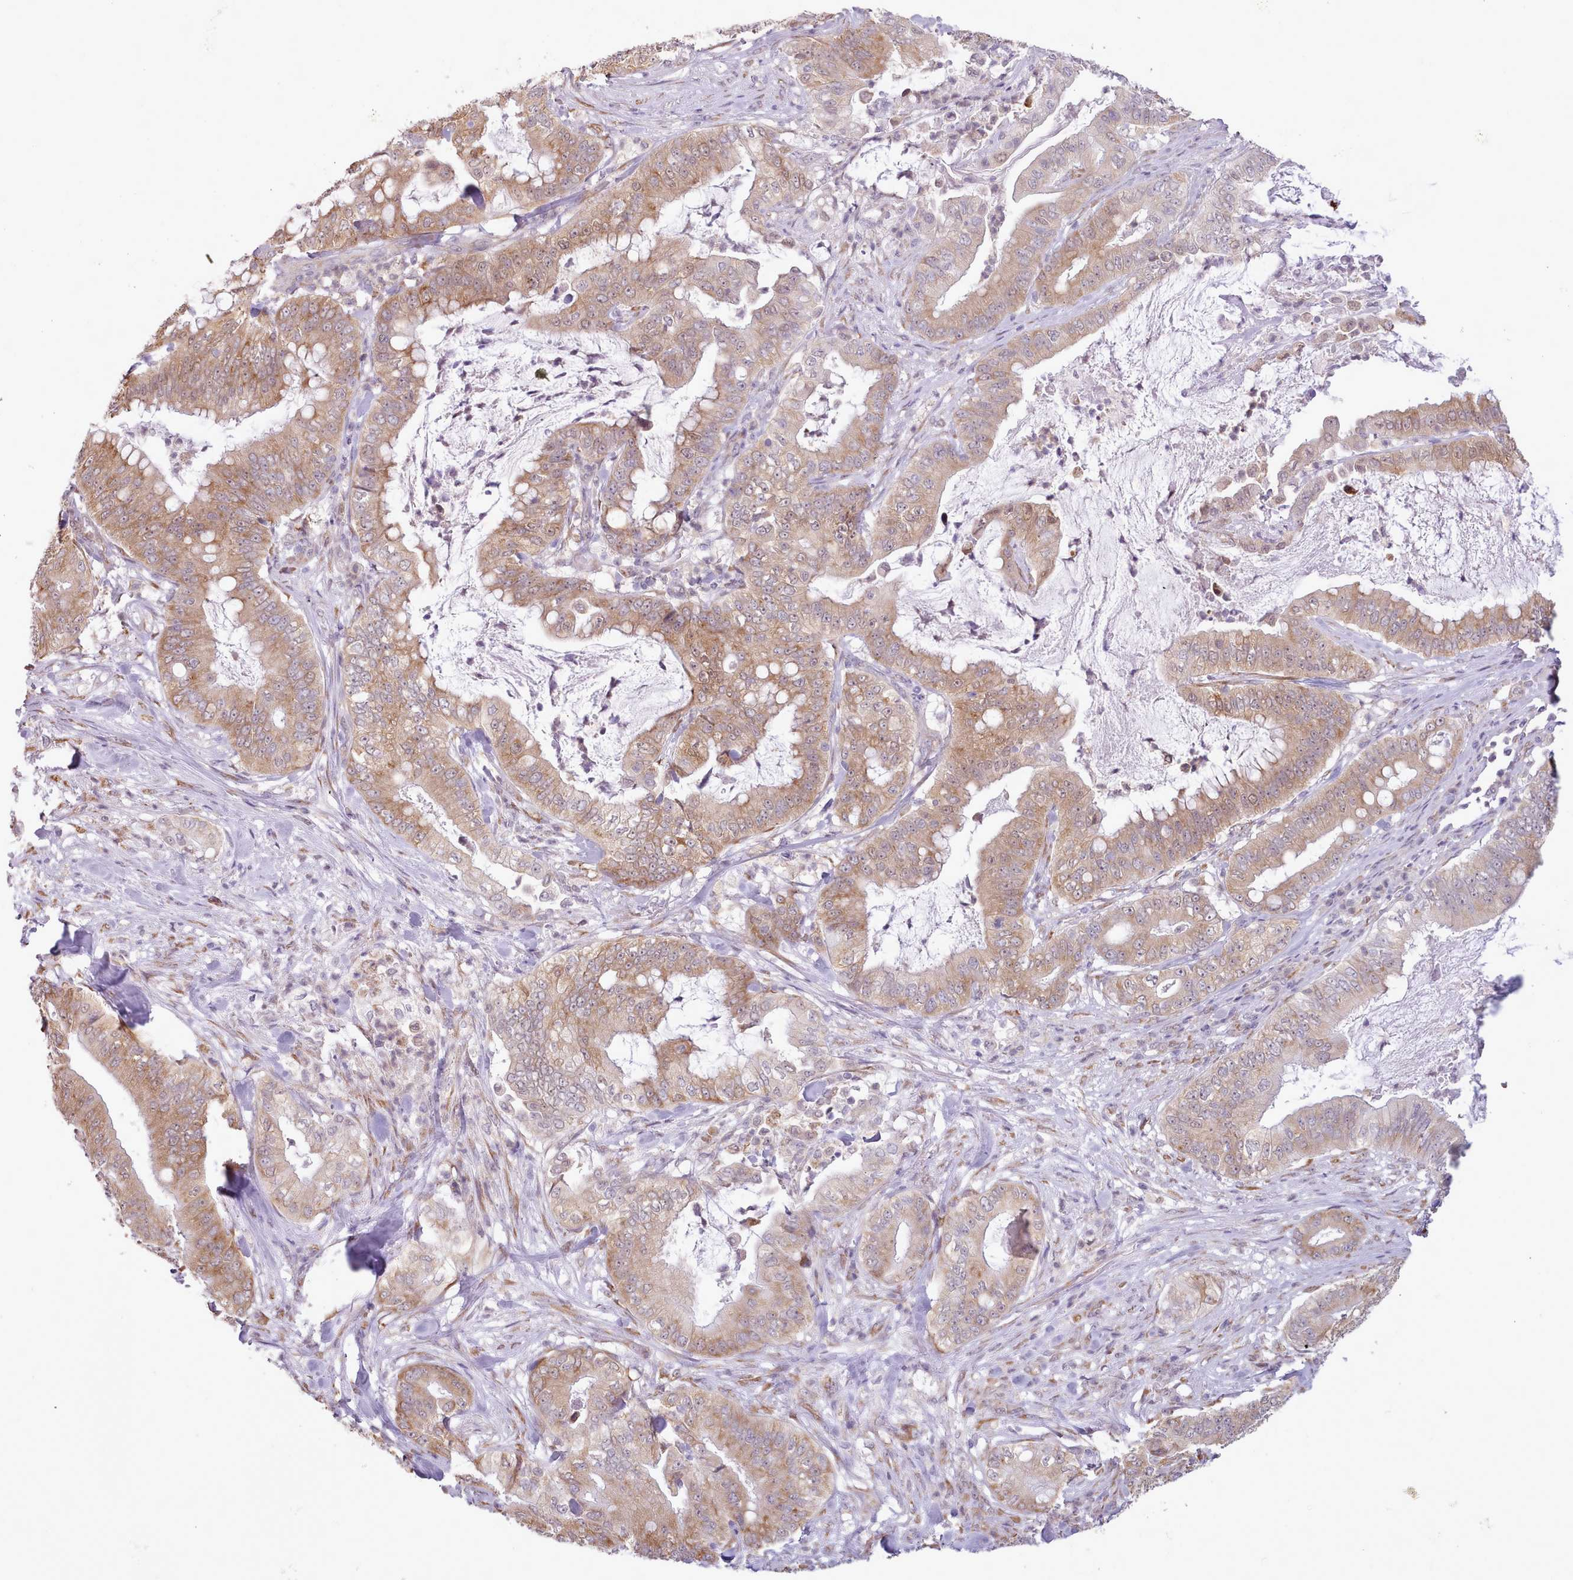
{"staining": {"intensity": "moderate", "quantity": ">75%", "location": "cytoplasmic/membranous"}, "tissue": "pancreatic cancer", "cell_type": "Tumor cells", "image_type": "cancer", "snomed": [{"axis": "morphology", "description": "Adenocarcinoma, NOS"}, {"axis": "topography", "description": "Pancreas"}], "caption": "Protein staining of pancreatic adenocarcinoma tissue shows moderate cytoplasmic/membranous staining in about >75% of tumor cells. (DAB IHC, brown staining for protein, blue staining for nuclei).", "gene": "SEC61B", "patient": {"sex": "male", "age": 71}}